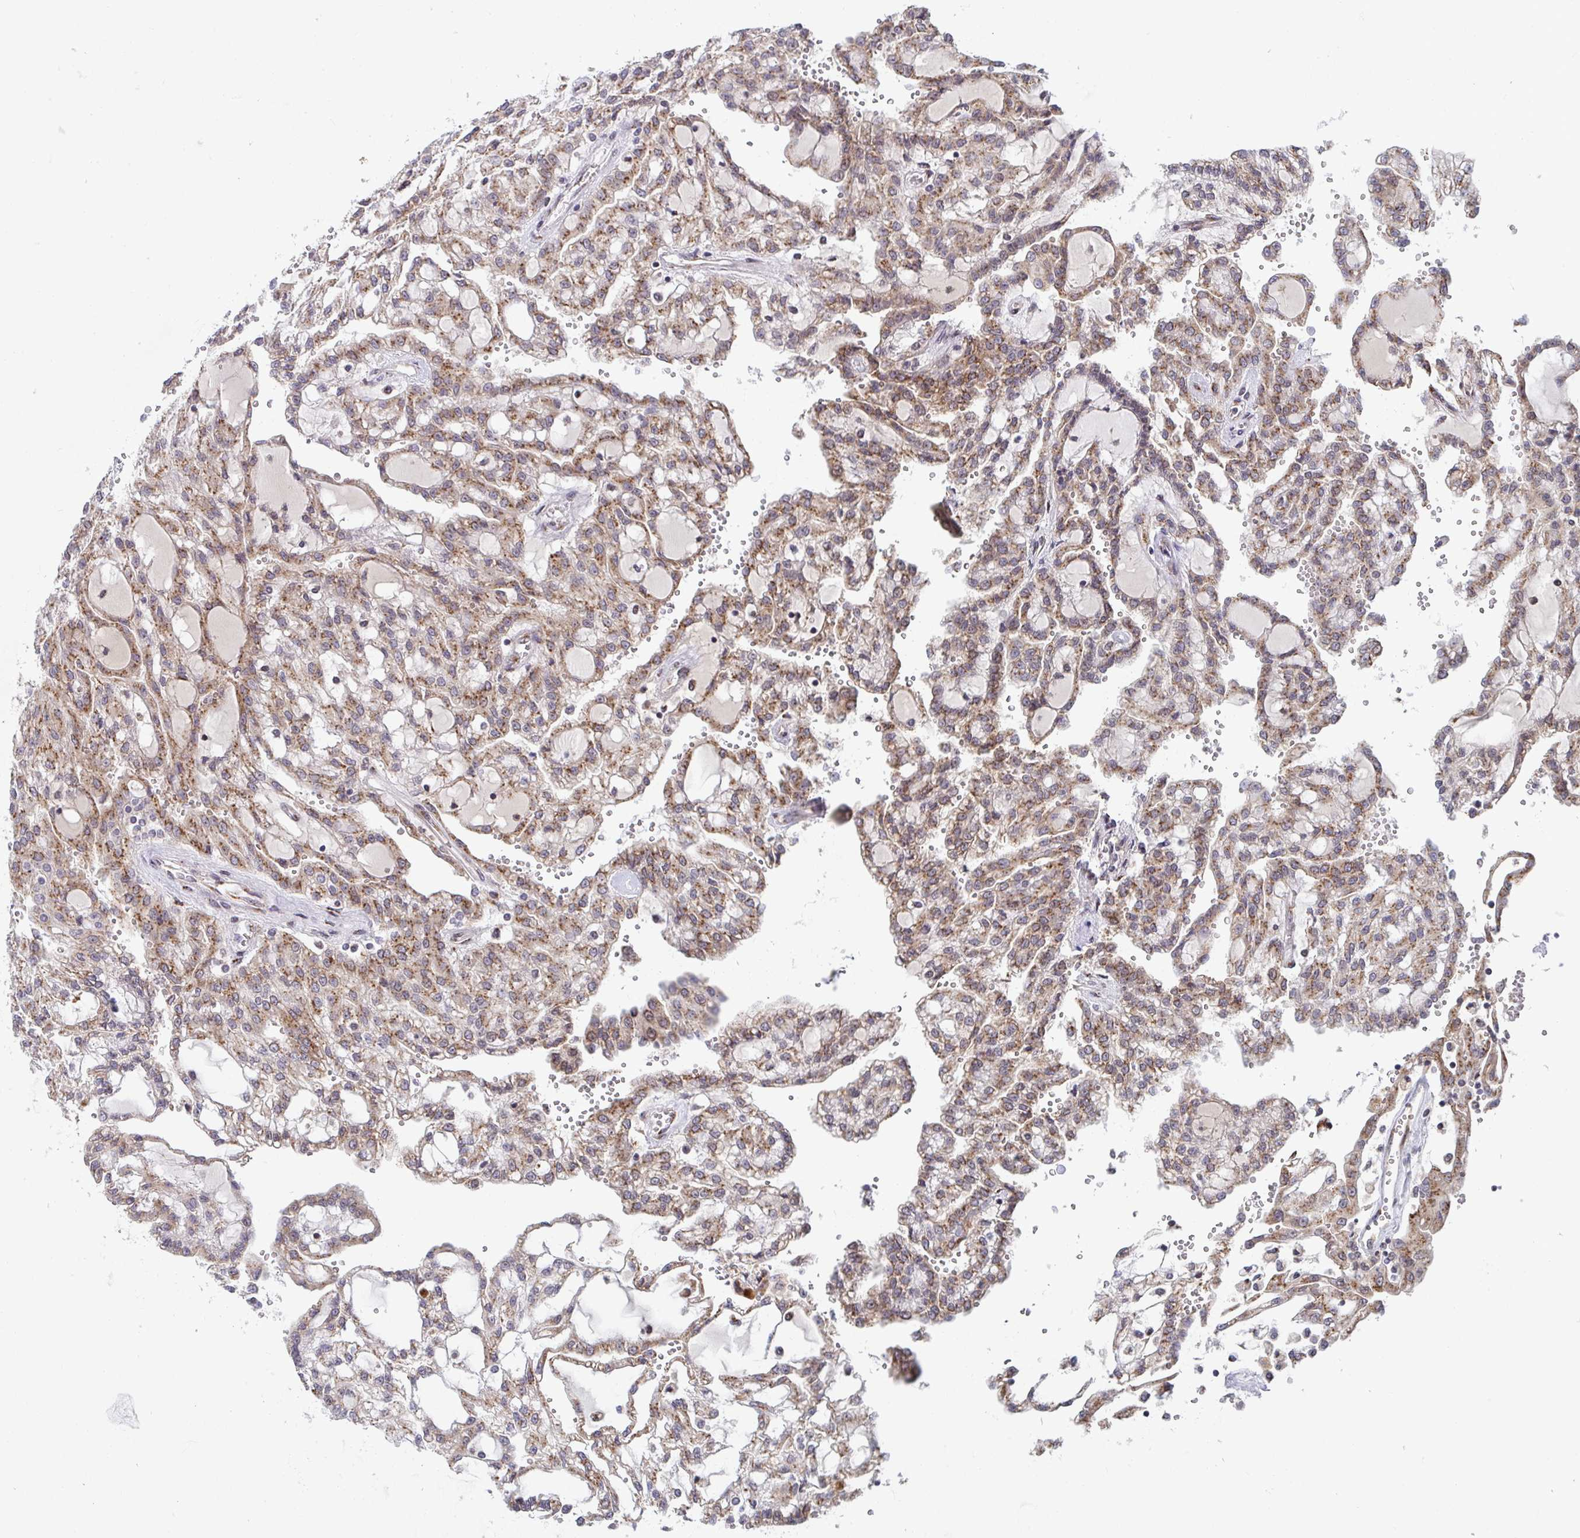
{"staining": {"intensity": "moderate", "quantity": ">75%", "location": "cytoplasmic/membranous"}, "tissue": "renal cancer", "cell_type": "Tumor cells", "image_type": "cancer", "snomed": [{"axis": "morphology", "description": "Adenocarcinoma, NOS"}, {"axis": "topography", "description": "Kidney"}], "caption": "There is medium levels of moderate cytoplasmic/membranous staining in tumor cells of adenocarcinoma (renal), as demonstrated by immunohistochemical staining (brown color).", "gene": "ATP5MJ", "patient": {"sex": "male", "age": 63}}